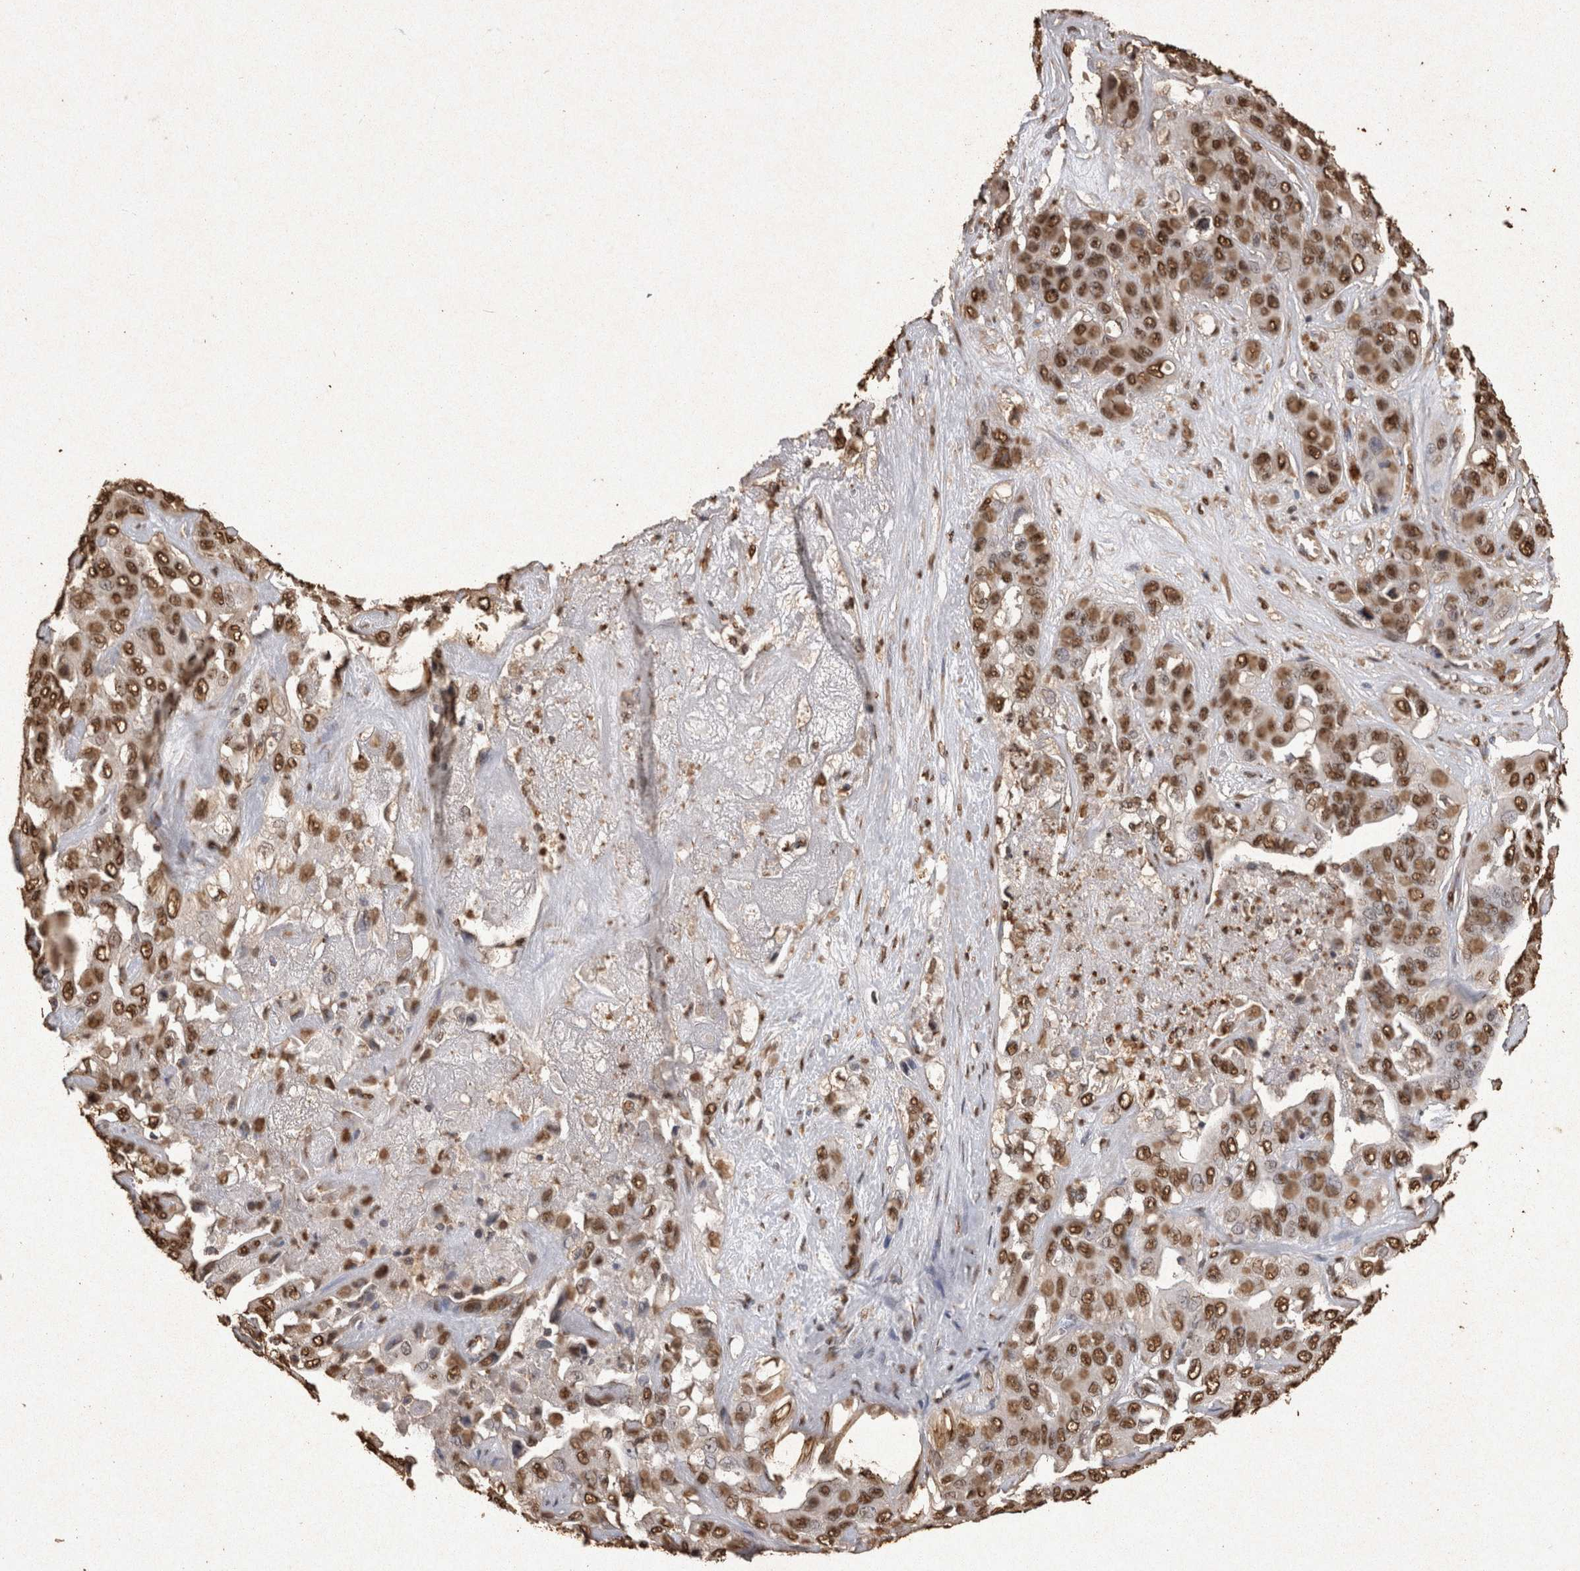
{"staining": {"intensity": "moderate", "quantity": ">75%", "location": "nuclear"}, "tissue": "liver cancer", "cell_type": "Tumor cells", "image_type": "cancer", "snomed": [{"axis": "morphology", "description": "Cholangiocarcinoma"}, {"axis": "topography", "description": "Liver"}], "caption": "Cholangiocarcinoma (liver) was stained to show a protein in brown. There is medium levels of moderate nuclear expression in approximately >75% of tumor cells.", "gene": "OAS2", "patient": {"sex": "female", "age": 52}}